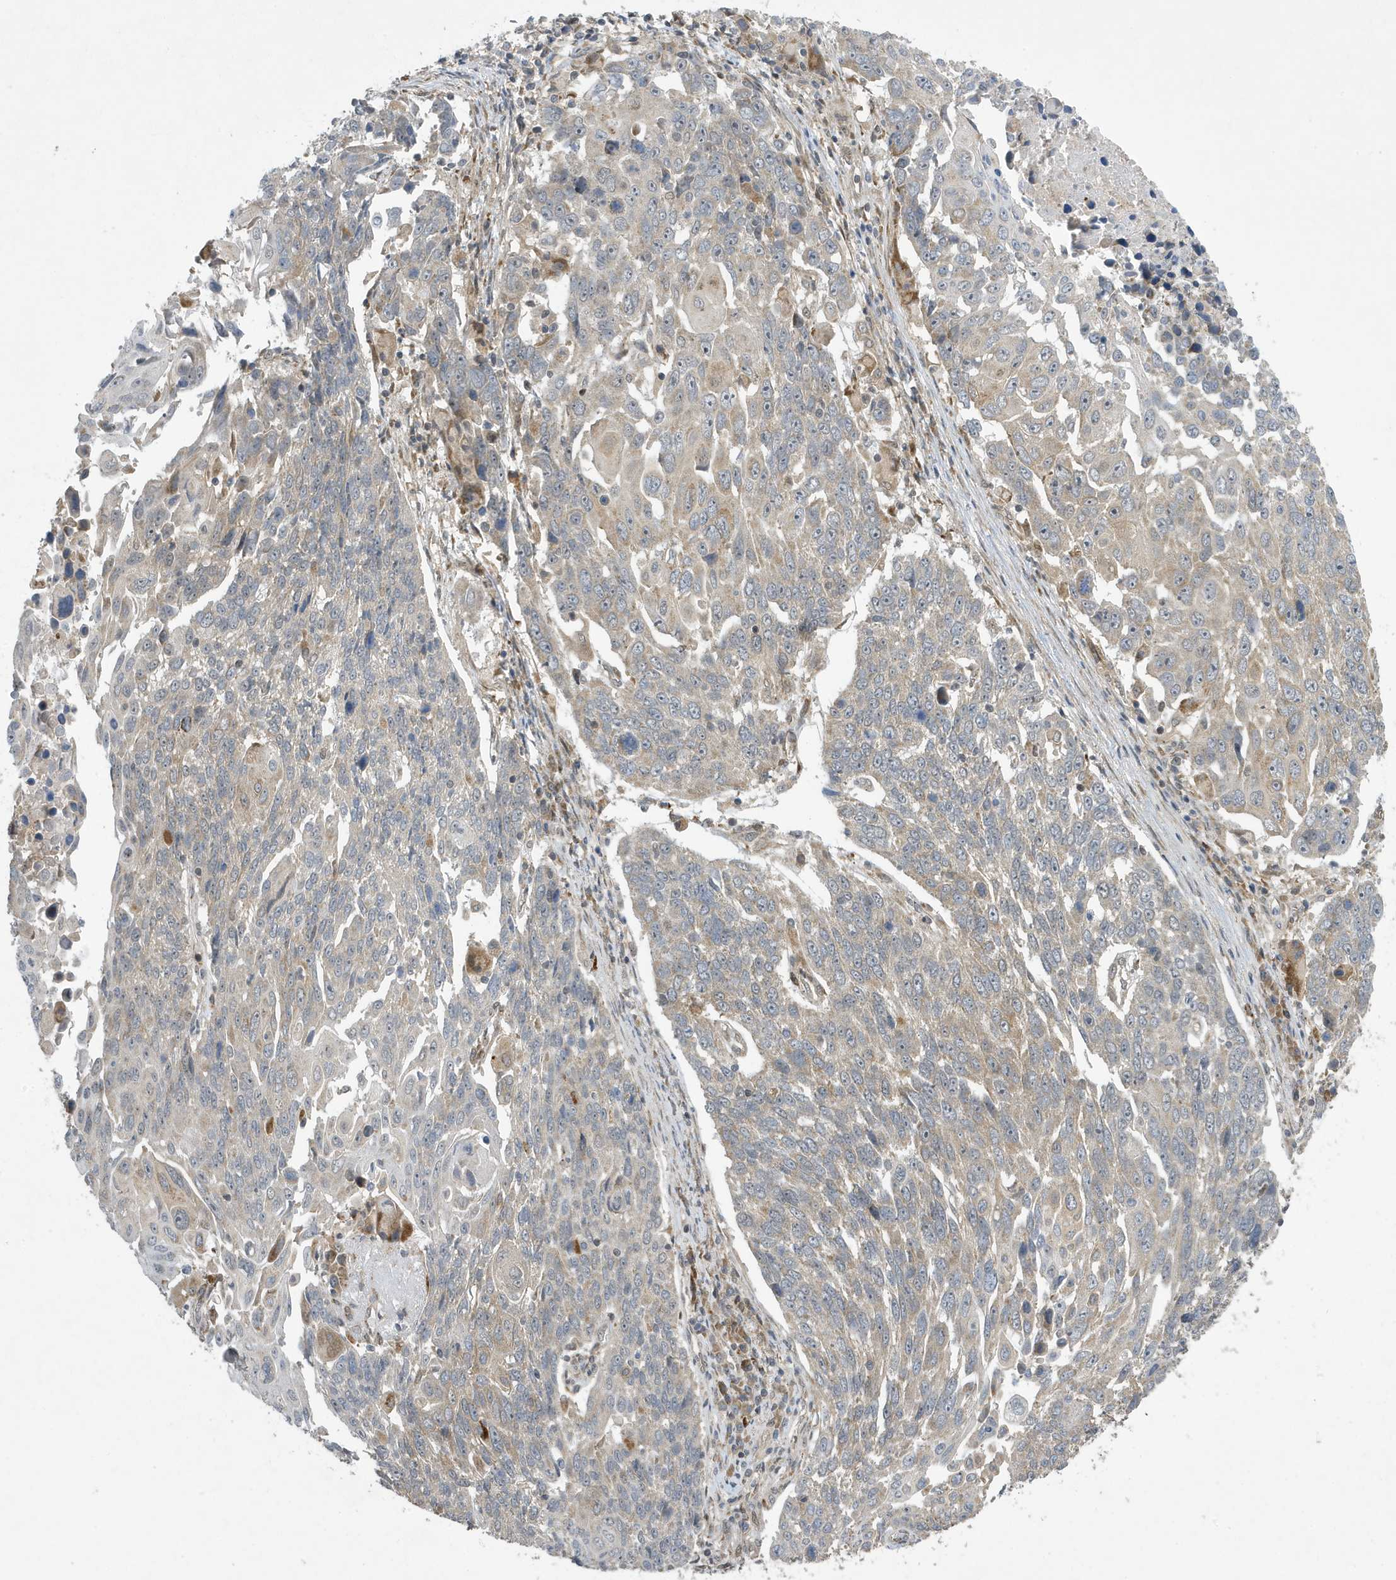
{"staining": {"intensity": "weak", "quantity": "<25%", "location": "cytoplasmic/membranous"}, "tissue": "lung cancer", "cell_type": "Tumor cells", "image_type": "cancer", "snomed": [{"axis": "morphology", "description": "Squamous cell carcinoma, NOS"}, {"axis": "topography", "description": "Lung"}], "caption": "This is a histopathology image of immunohistochemistry staining of squamous cell carcinoma (lung), which shows no staining in tumor cells. (DAB (3,3'-diaminobenzidine) immunohistochemistry with hematoxylin counter stain).", "gene": "NCOA7", "patient": {"sex": "male", "age": 66}}